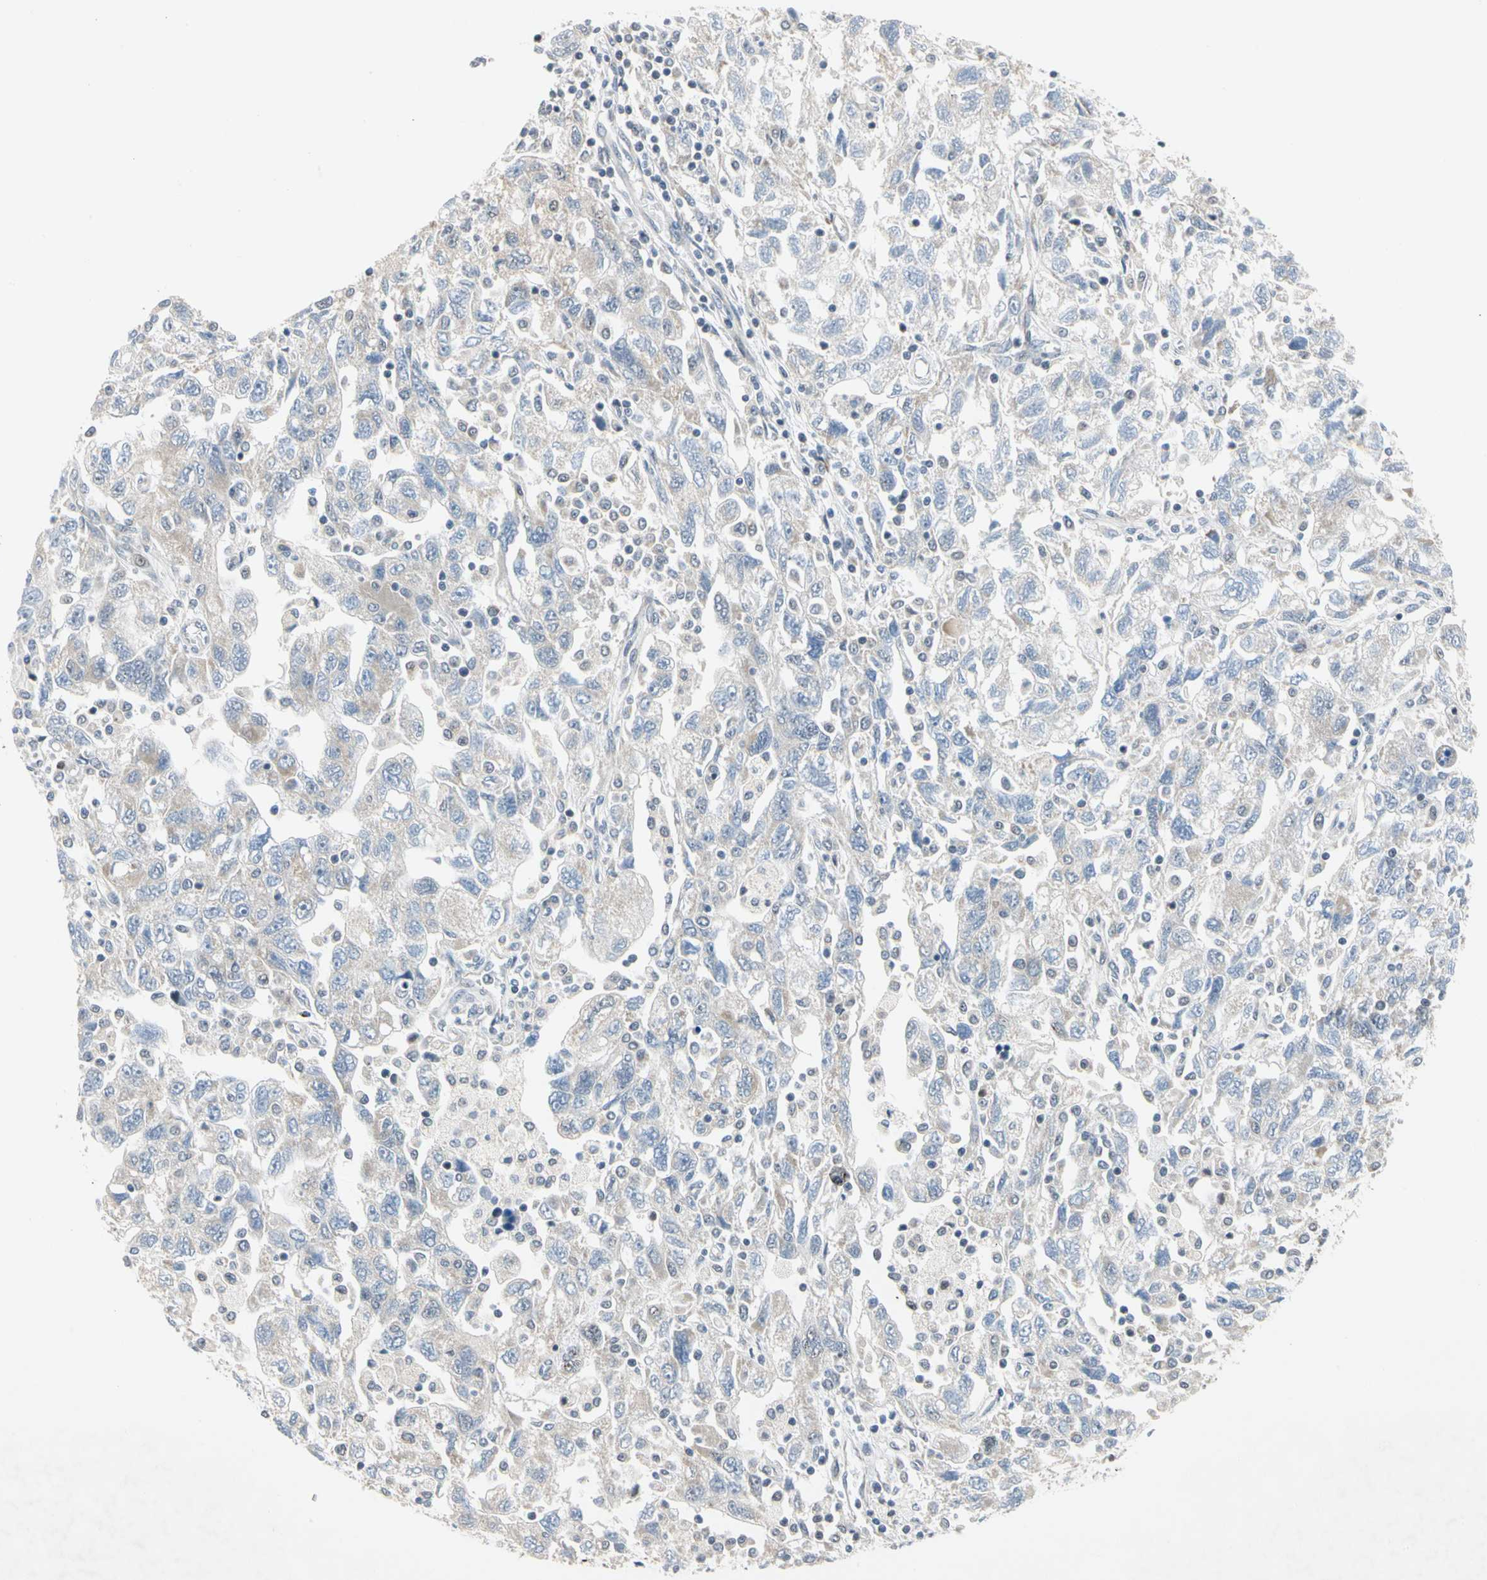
{"staining": {"intensity": "weak", "quantity": ">75%", "location": "cytoplasmic/membranous"}, "tissue": "ovarian cancer", "cell_type": "Tumor cells", "image_type": "cancer", "snomed": [{"axis": "morphology", "description": "Carcinoma, NOS"}, {"axis": "morphology", "description": "Cystadenocarcinoma, serous, NOS"}, {"axis": "topography", "description": "Ovary"}], "caption": "This is an image of immunohistochemistry staining of ovarian cancer, which shows weak staining in the cytoplasmic/membranous of tumor cells.", "gene": "MARK1", "patient": {"sex": "female", "age": 69}}